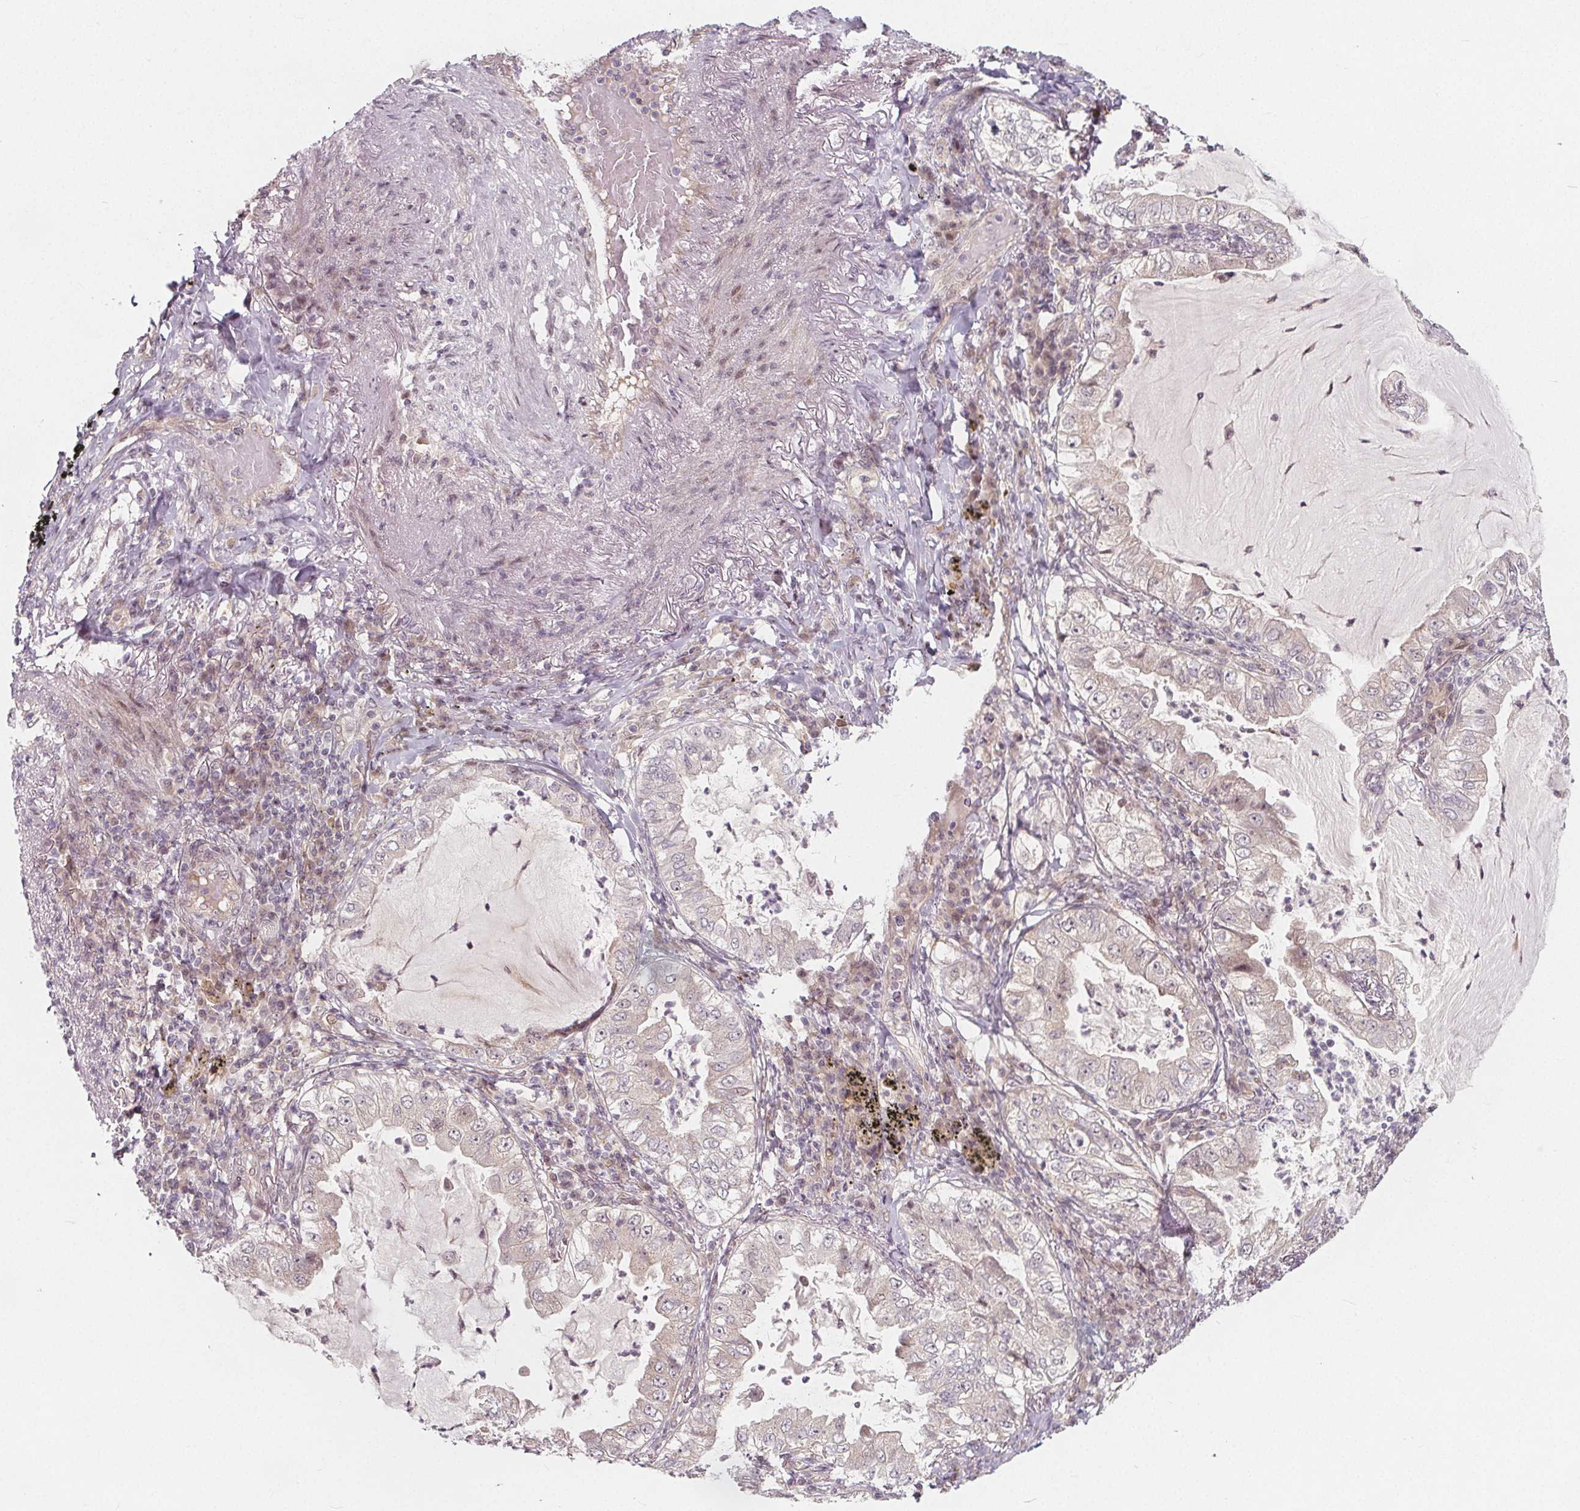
{"staining": {"intensity": "negative", "quantity": "none", "location": "none"}, "tissue": "lung cancer", "cell_type": "Tumor cells", "image_type": "cancer", "snomed": [{"axis": "morphology", "description": "Adenocarcinoma, NOS"}, {"axis": "topography", "description": "Lung"}], "caption": "Lung cancer was stained to show a protein in brown. There is no significant expression in tumor cells. (Stains: DAB (3,3'-diaminobenzidine) immunohistochemistry with hematoxylin counter stain, Microscopy: brightfield microscopy at high magnification).", "gene": "AKT1S1", "patient": {"sex": "female", "age": 73}}